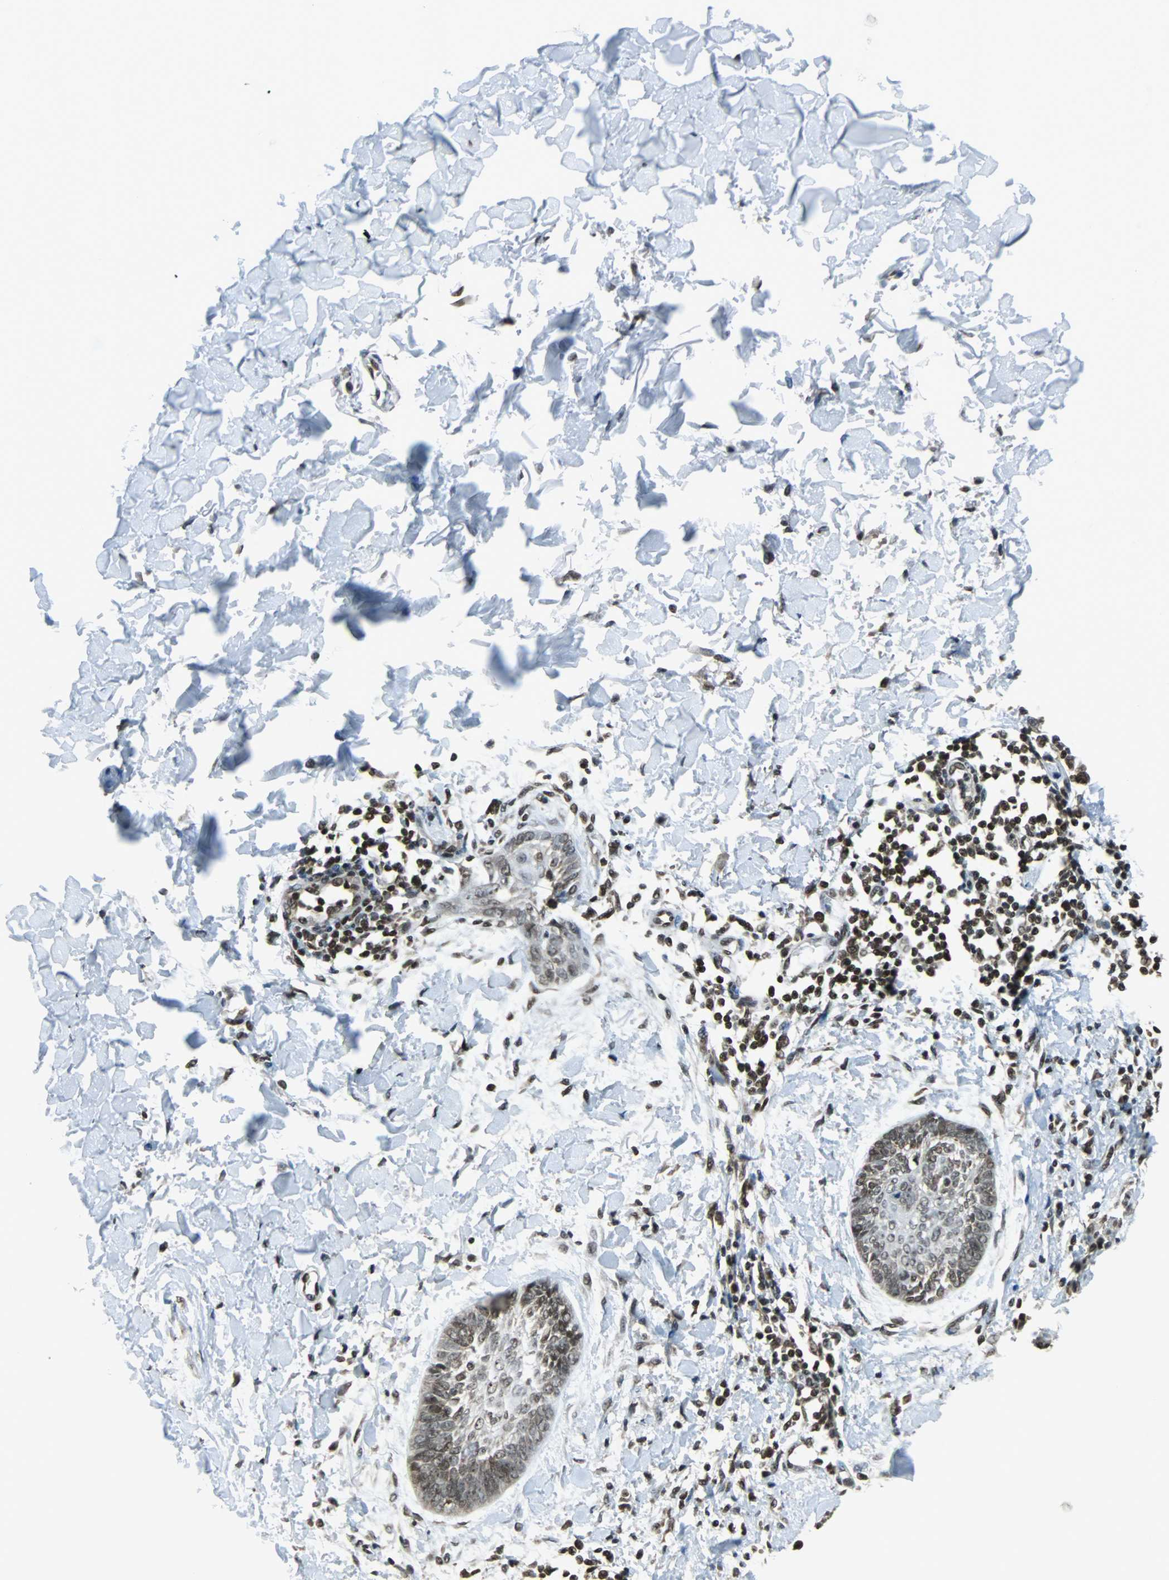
{"staining": {"intensity": "moderate", "quantity": "25%-75%", "location": "nuclear"}, "tissue": "skin cancer", "cell_type": "Tumor cells", "image_type": "cancer", "snomed": [{"axis": "morphology", "description": "Normal tissue, NOS"}, {"axis": "morphology", "description": "Basal cell carcinoma"}, {"axis": "topography", "description": "Skin"}], "caption": "Approximately 25%-75% of tumor cells in skin cancer (basal cell carcinoma) demonstrate moderate nuclear protein expression as visualized by brown immunohistochemical staining.", "gene": "REST", "patient": {"sex": "male", "age": 71}}